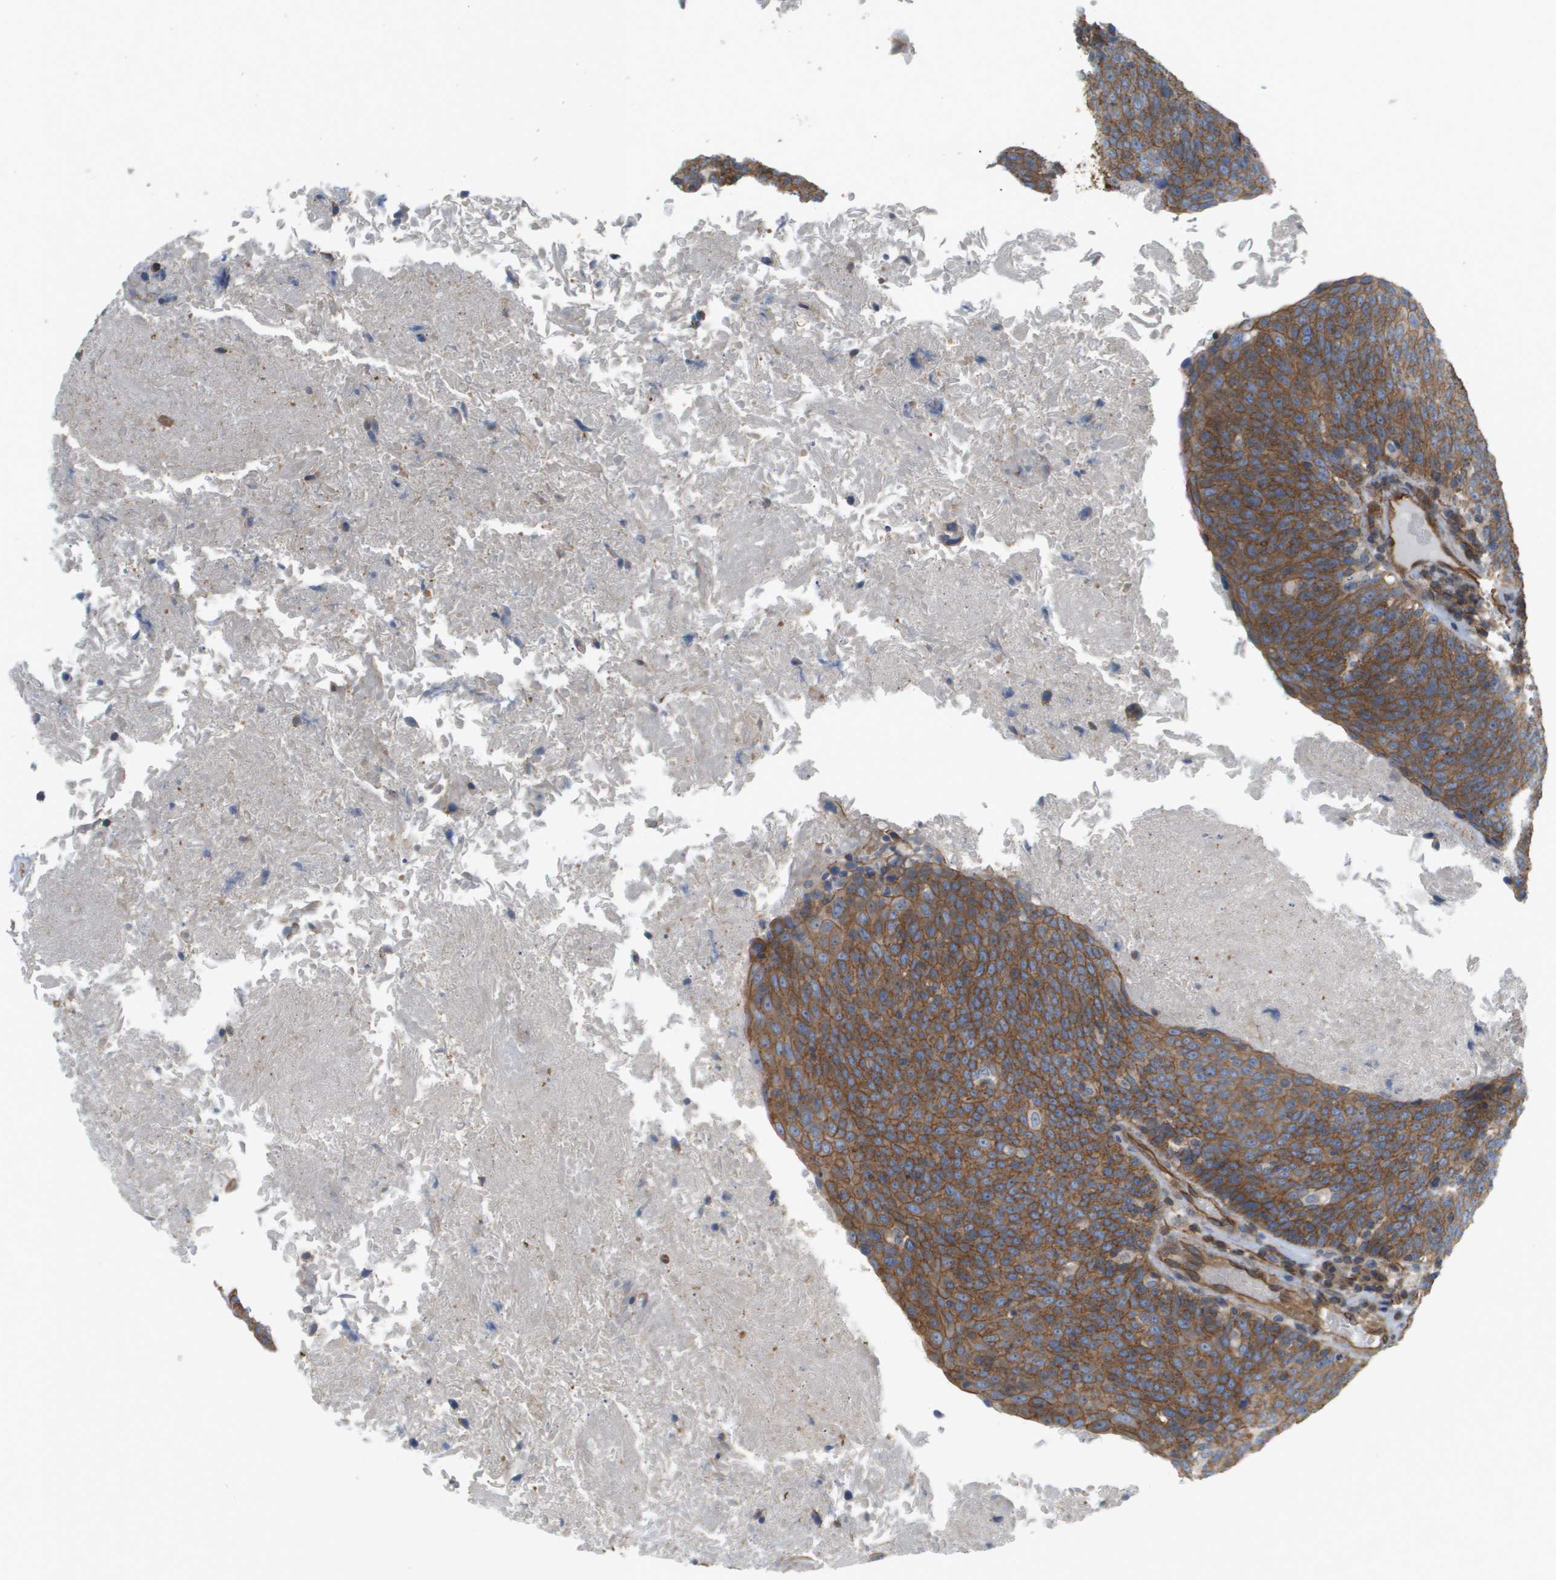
{"staining": {"intensity": "moderate", "quantity": ">75%", "location": "cytoplasmic/membranous"}, "tissue": "head and neck cancer", "cell_type": "Tumor cells", "image_type": "cancer", "snomed": [{"axis": "morphology", "description": "Squamous cell carcinoma, NOS"}, {"axis": "morphology", "description": "Squamous cell carcinoma, metastatic, NOS"}, {"axis": "topography", "description": "Lymph node"}, {"axis": "topography", "description": "Head-Neck"}], "caption": "A micrograph showing moderate cytoplasmic/membranous staining in about >75% of tumor cells in head and neck cancer, as visualized by brown immunohistochemical staining.", "gene": "SGMS2", "patient": {"sex": "male", "age": 62}}